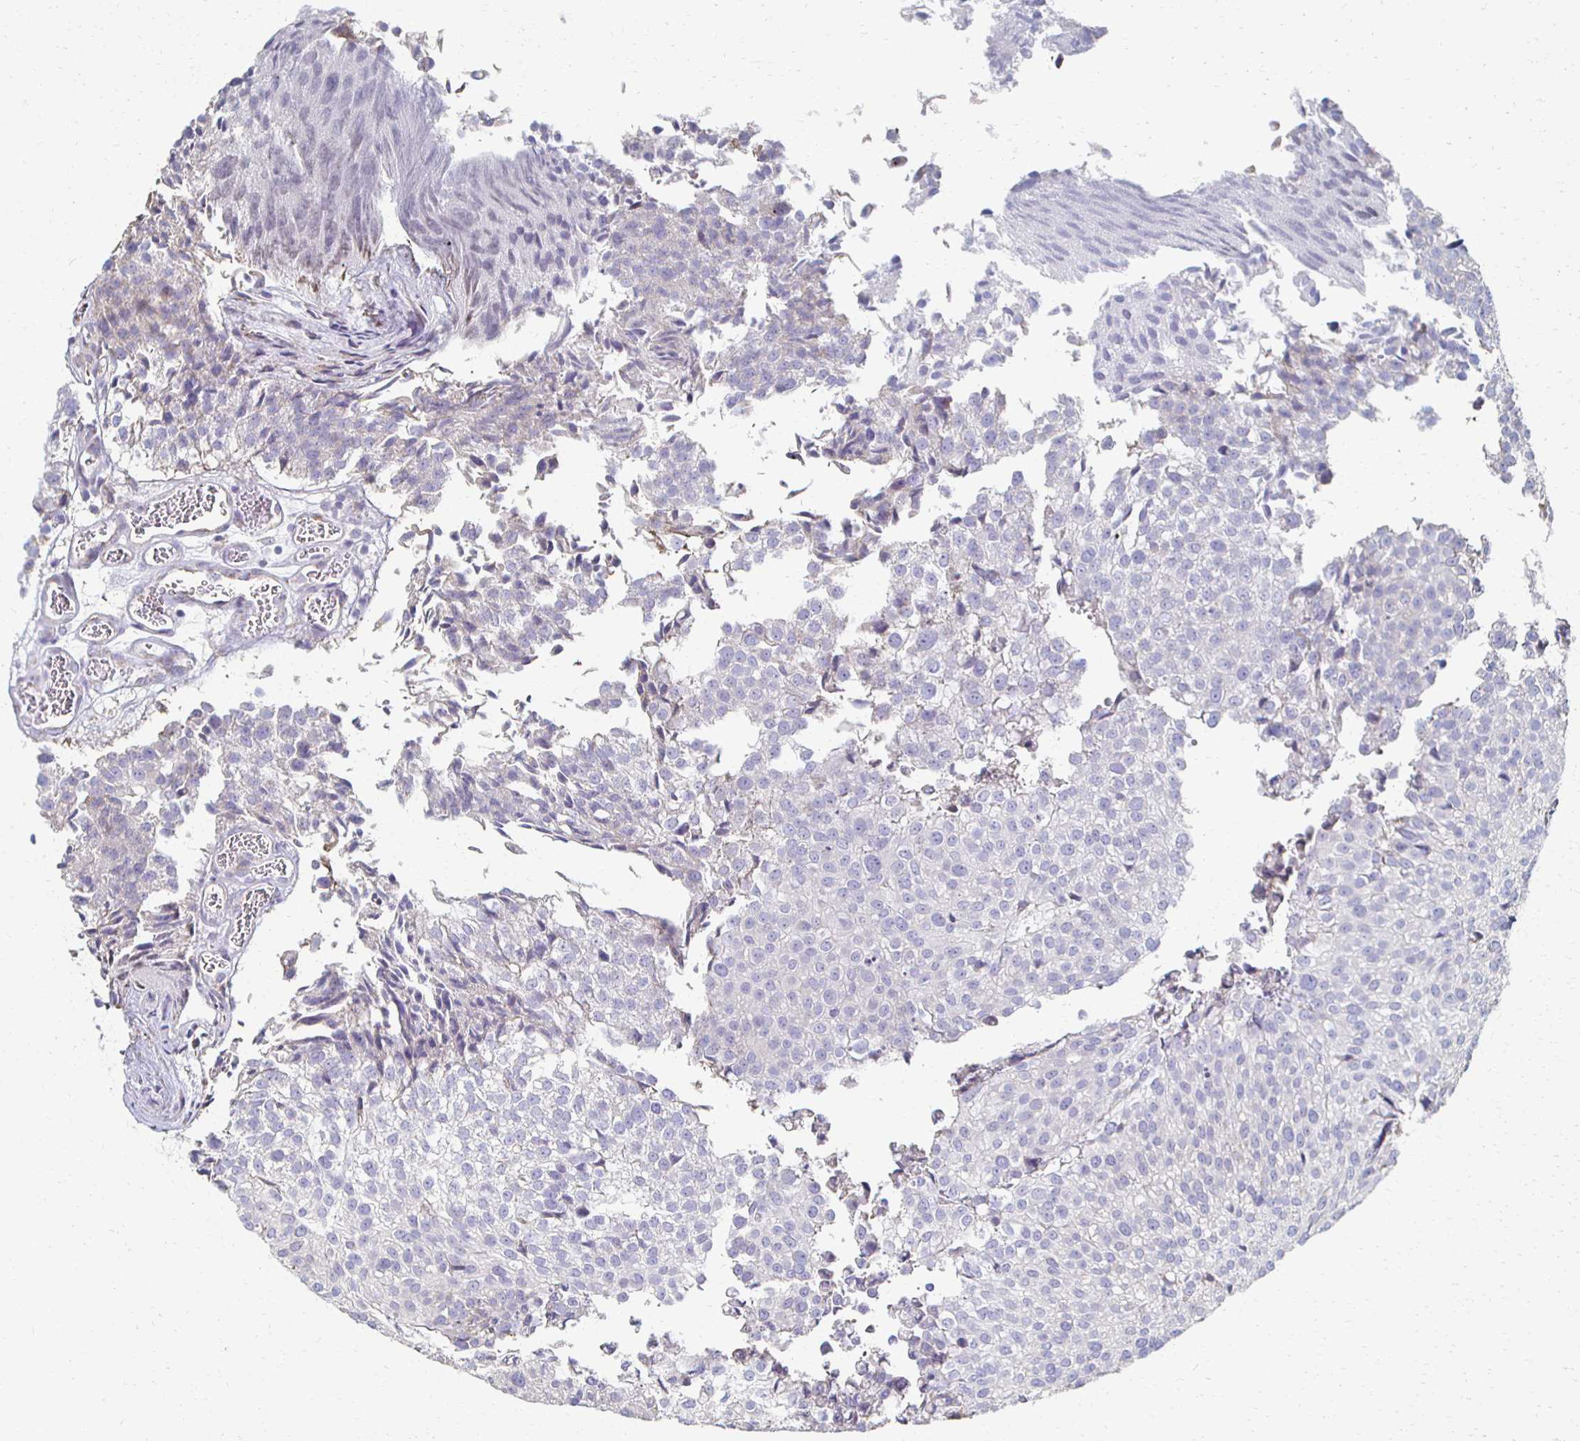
{"staining": {"intensity": "negative", "quantity": "none", "location": "none"}, "tissue": "urothelial cancer", "cell_type": "Tumor cells", "image_type": "cancer", "snomed": [{"axis": "morphology", "description": "Urothelial carcinoma, Low grade"}, {"axis": "topography", "description": "Urinary bladder"}], "caption": "Human urothelial cancer stained for a protein using IHC demonstrates no expression in tumor cells.", "gene": "ATP1A3", "patient": {"sex": "male", "age": 80}}